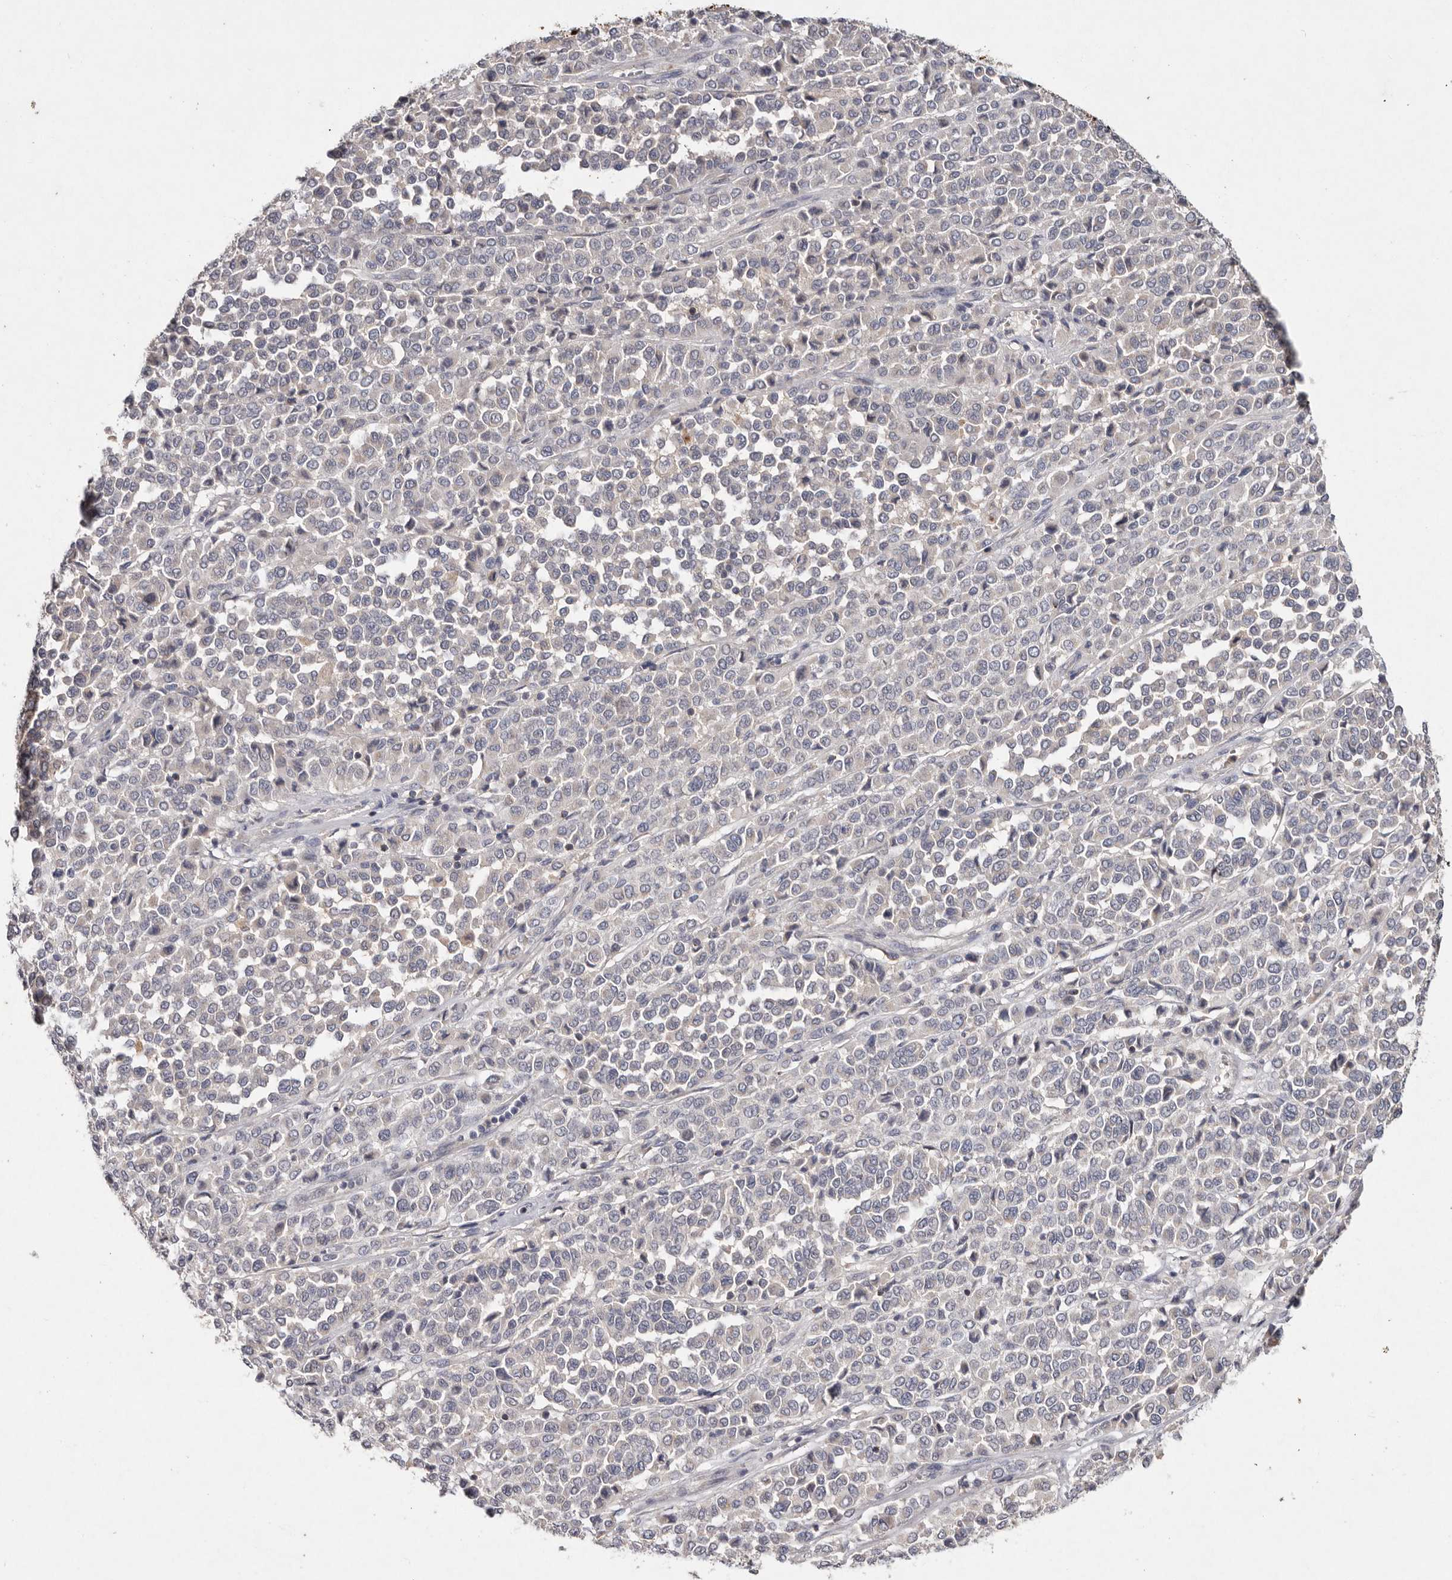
{"staining": {"intensity": "negative", "quantity": "none", "location": "none"}, "tissue": "melanoma", "cell_type": "Tumor cells", "image_type": "cancer", "snomed": [{"axis": "morphology", "description": "Malignant melanoma, Metastatic site"}, {"axis": "topography", "description": "Pancreas"}], "caption": "DAB immunohistochemical staining of human melanoma reveals no significant staining in tumor cells.", "gene": "TNFSF14", "patient": {"sex": "female", "age": 30}}